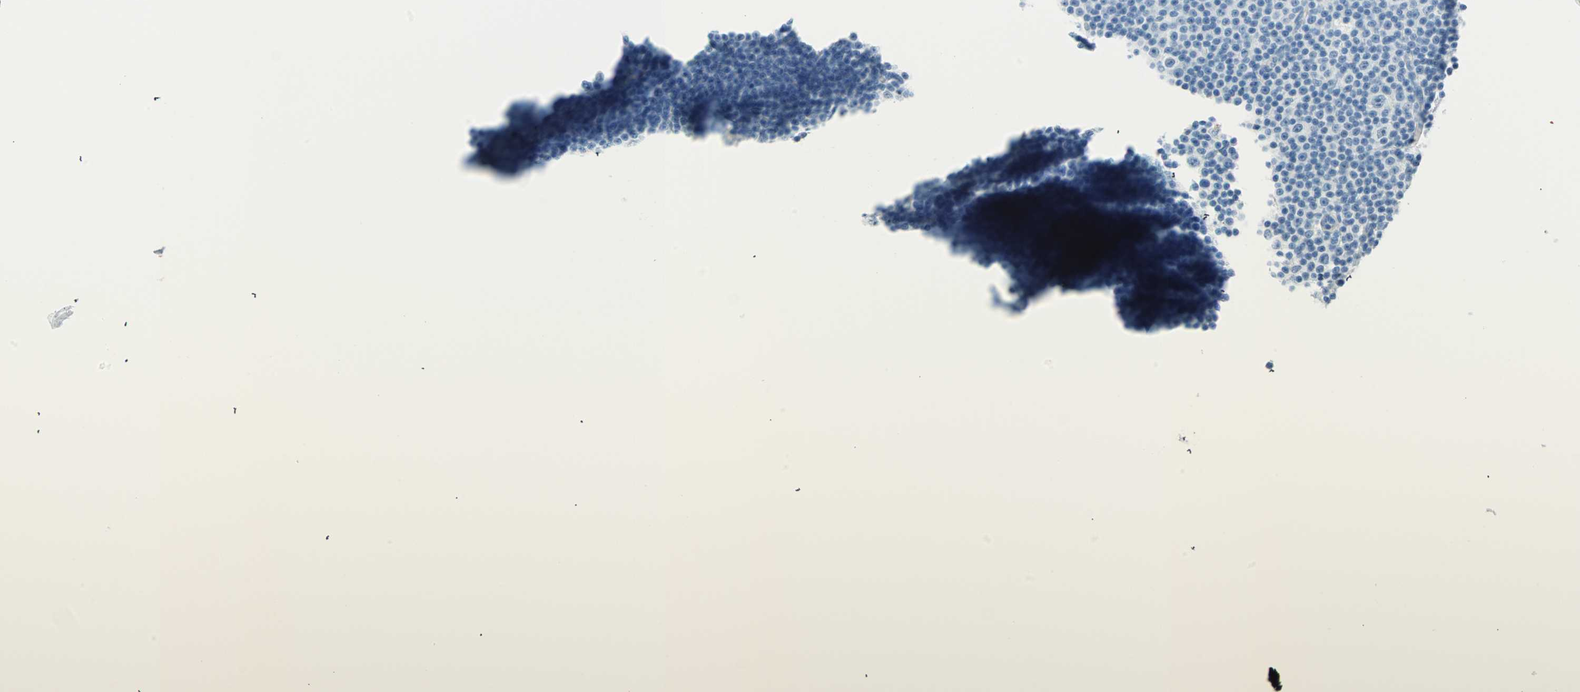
{"staining": {"intensity": "negative", "quantity": "none", "location": "none"}, "tissue": "lymphoma", "cell_type": "Tumor cells", "image_type": "cancer", "snomed": [{"axis": "morphology", "description": "Malignant lymphoma, non-Hodgkin's type, Low grade"}, {"axis": "topography", "description": "Lymph node"}], "caption": "Immunohistochemistry (IHC) micrograph of neoplastic tissue: human lymphoma stained with DAB demonstrates no significant protein staining in tumor cells.", "gene": "MLLT10", "patient": {"sex": "female", "age": 67}}